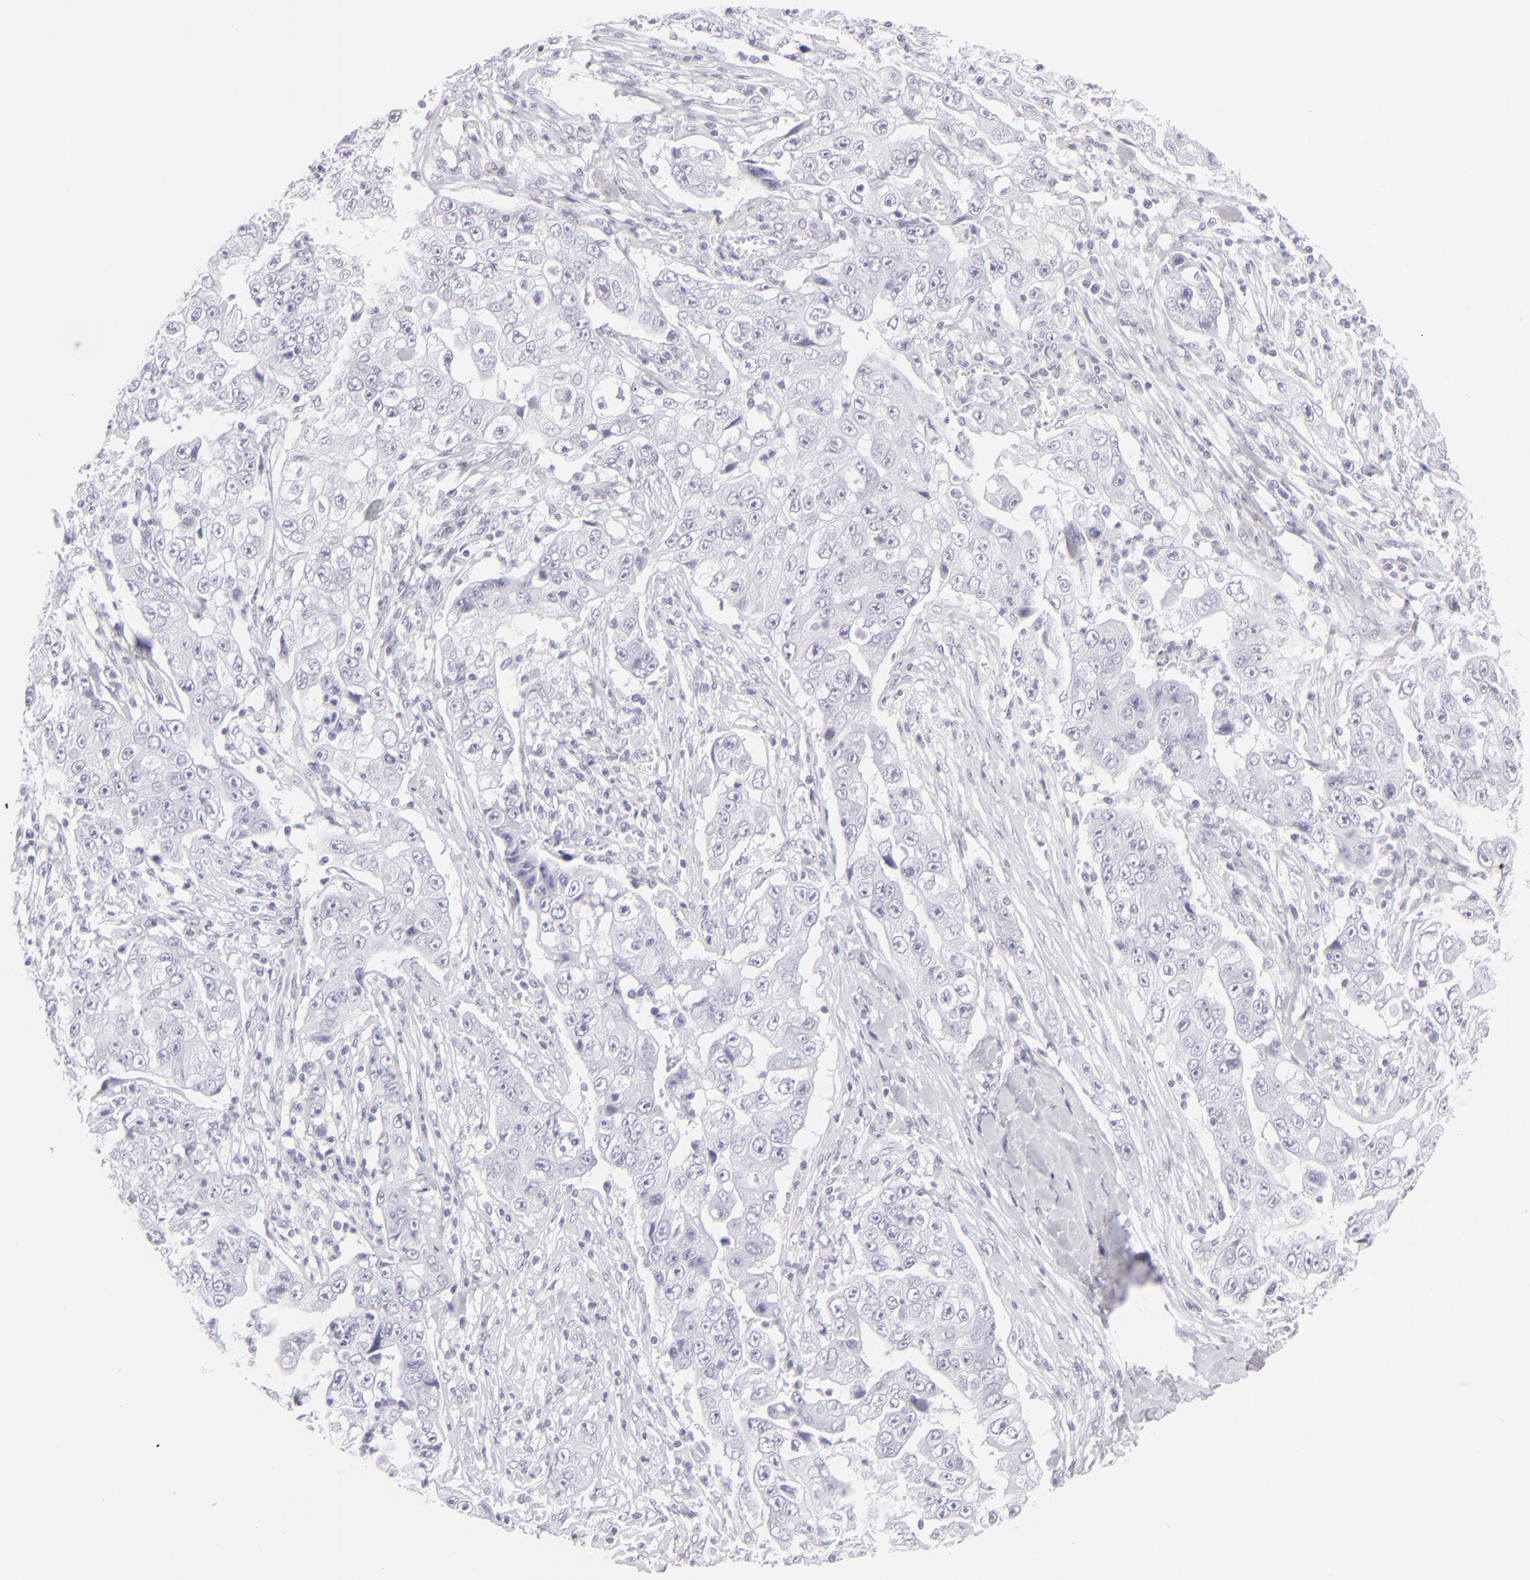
{"staining": {"intensity": "negative", "quantity": "none", "location": "none"}, "tissue": "lung cancer", "cell_type": "Tumor cells", "image_type": "cancer", "snomed": [{"axis": "morphology", "description": "Squamous cell carcinoma, NOS"}, {"axis": "topography", "description": "Lung"}], "caption": "Tumor cells show no significant protein positivity in lung cancer.", "gene": "FCER2", "patient": {"sex": "male", "age": 64}}